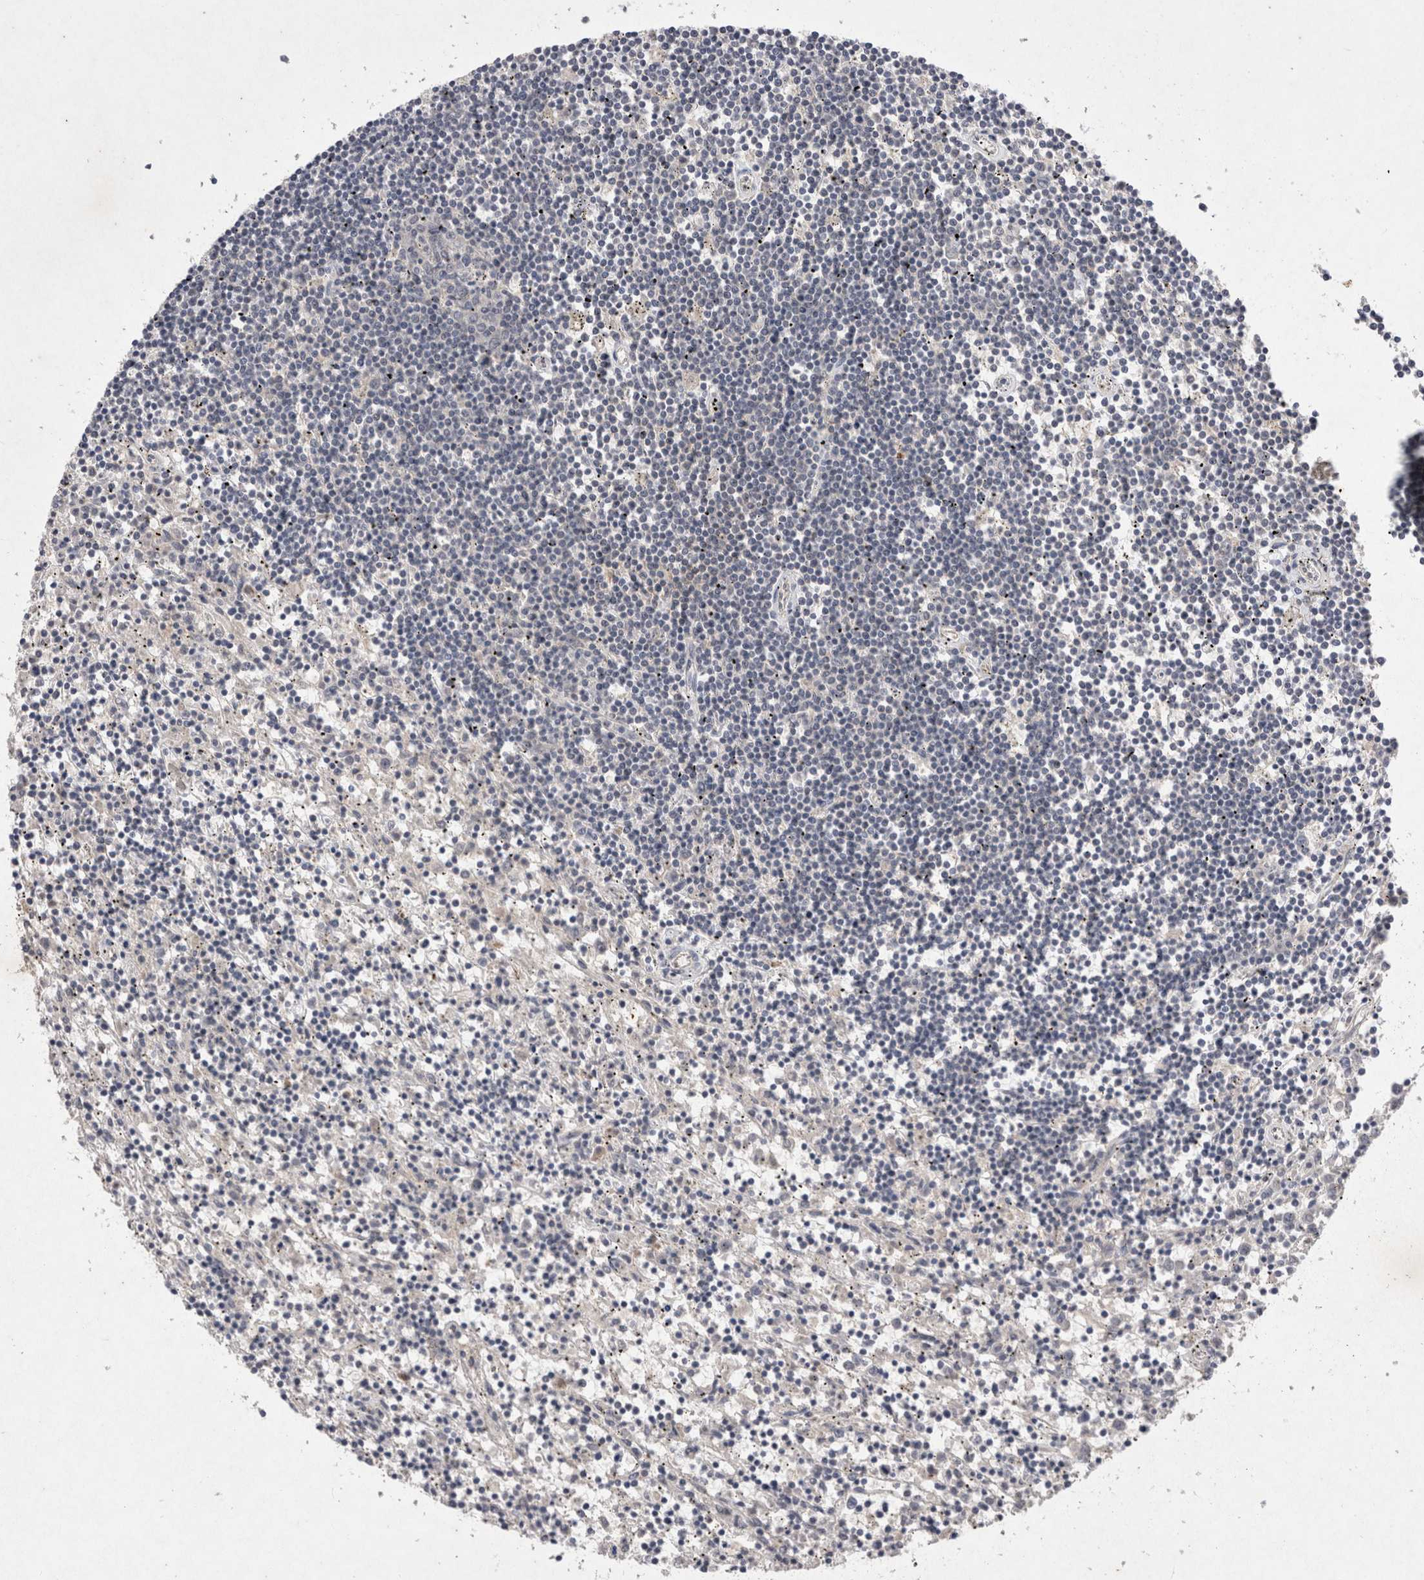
{"staining": {"intensity": "negative", "quantity": "none", "location": "none"}, "tissue": "lymphoma", "cell_type": "Tumor cells", "image_type": "cancer", "snomed": [{"axis": "morphology", "description": "Malignant lymphoma, non-Hodgkin's type, Low grade"}, {"axis": "topography", "description": "Spleen"}], "caption": "Immunohistochemistry (IHC) photomicrograph of neoplastic tissue: malignant lymphoma, non-Hodgkin's type (low-grade) stained with DAB (3,3'-diaminobenzidine) exhibits no significant protein staining in tumor cells.", "gene": "RASSF3", "patient": {"sex": "male", "age": 76}}